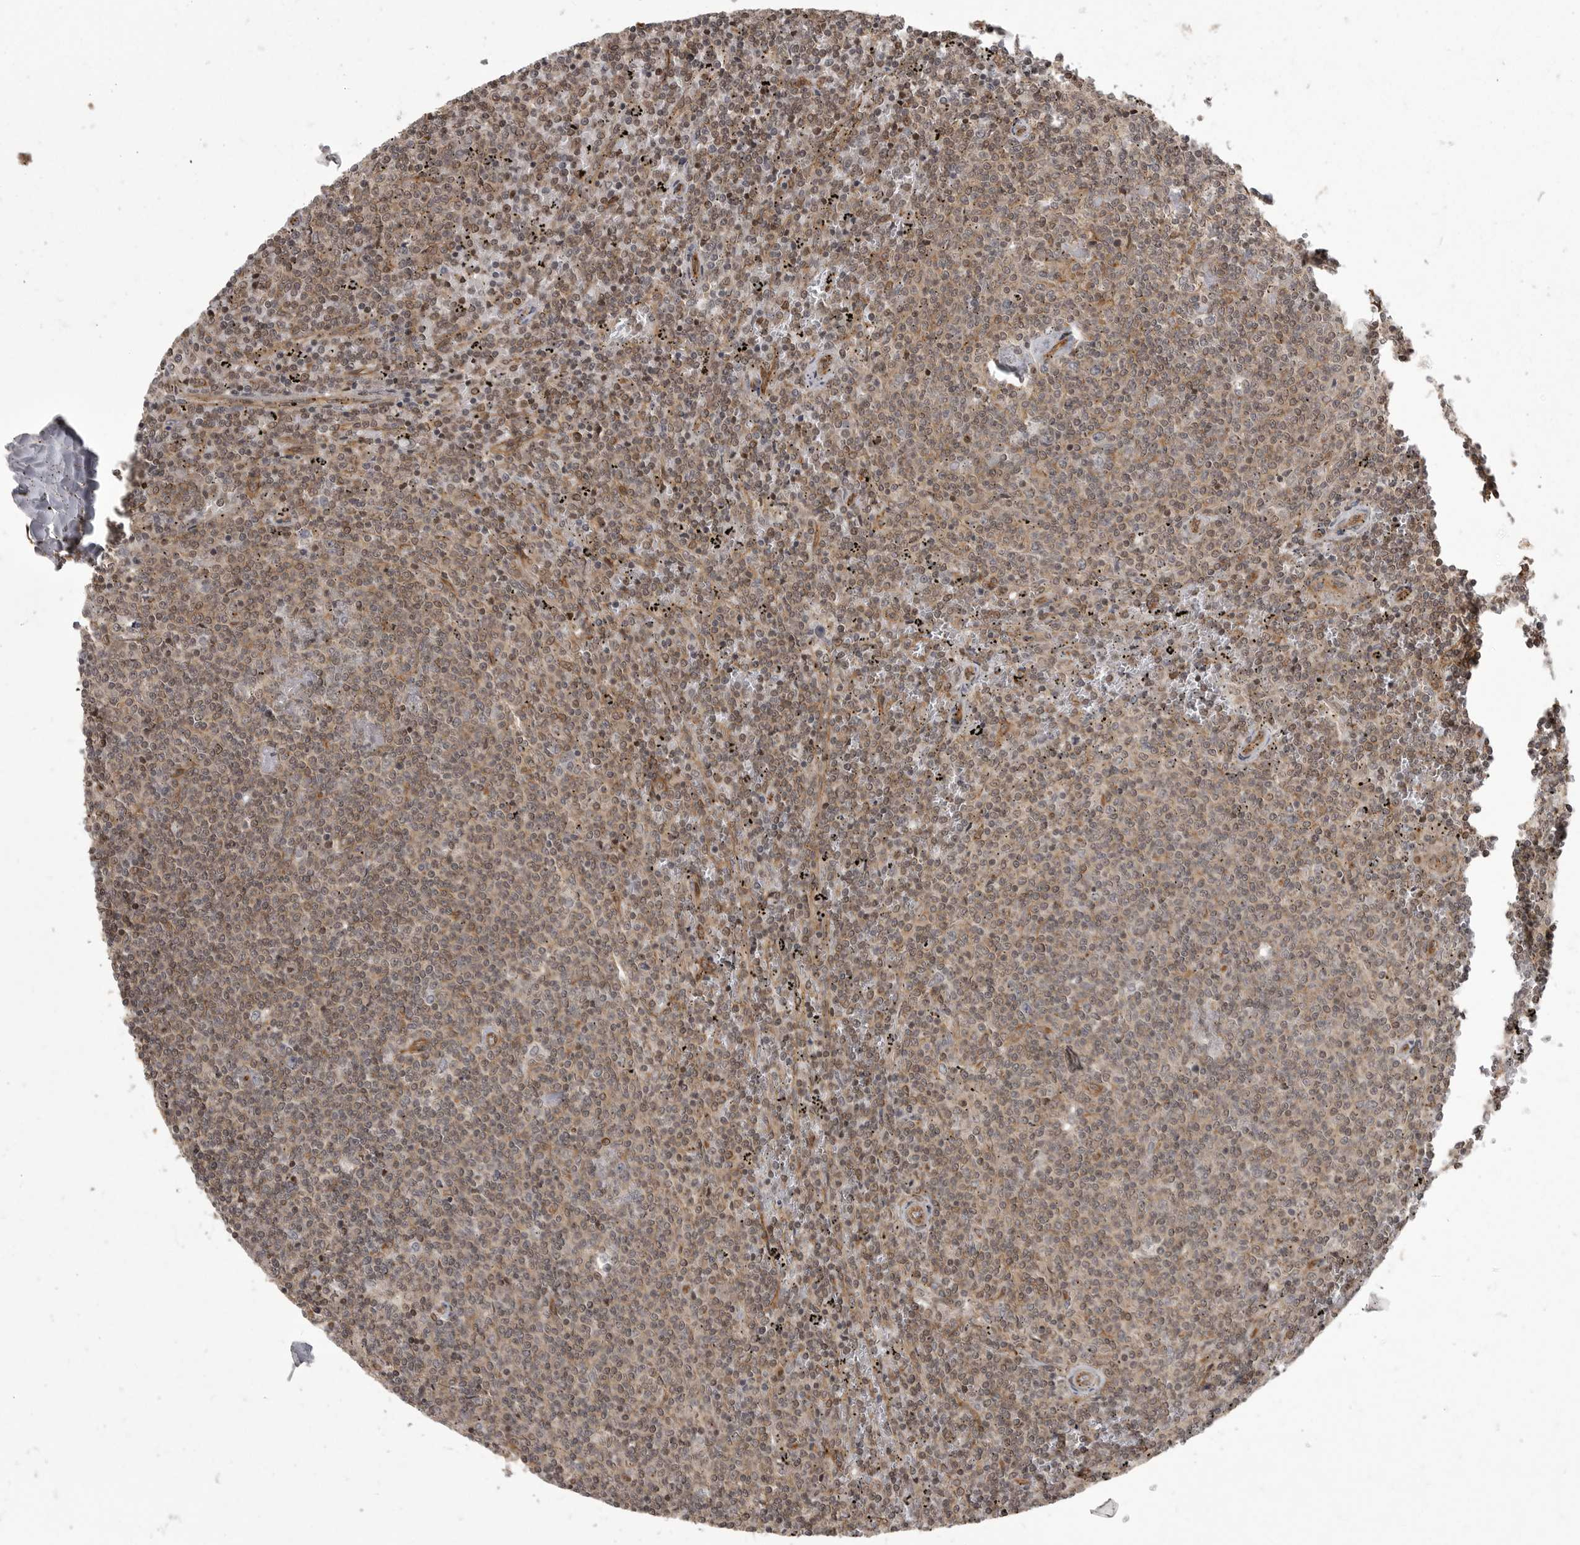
{"staining": {"intensity": "moderate", "quantity": ">75%", "location": "cytoplasmic/membranous"}, "tissue": "lymphoma", "cell_type": "Tumor cells", "image_type": "cancer", "snomed": [{"axis": "morphology", "description": "Malignant lymphoma, non-Hodgkin's type, Low grade"}, {"axis": "topography", "description": "Spleen"}], "caption": "This photomicrograph shows lymphoma stained with IHC to label a protein in brown. The cytoplasmic/membranous of tumor cells show moderate positivity for the protein. Nuclei are counter-stained blue.", "gene": "DNAJC8", "patient": {"sex": "female", "age": 50}}